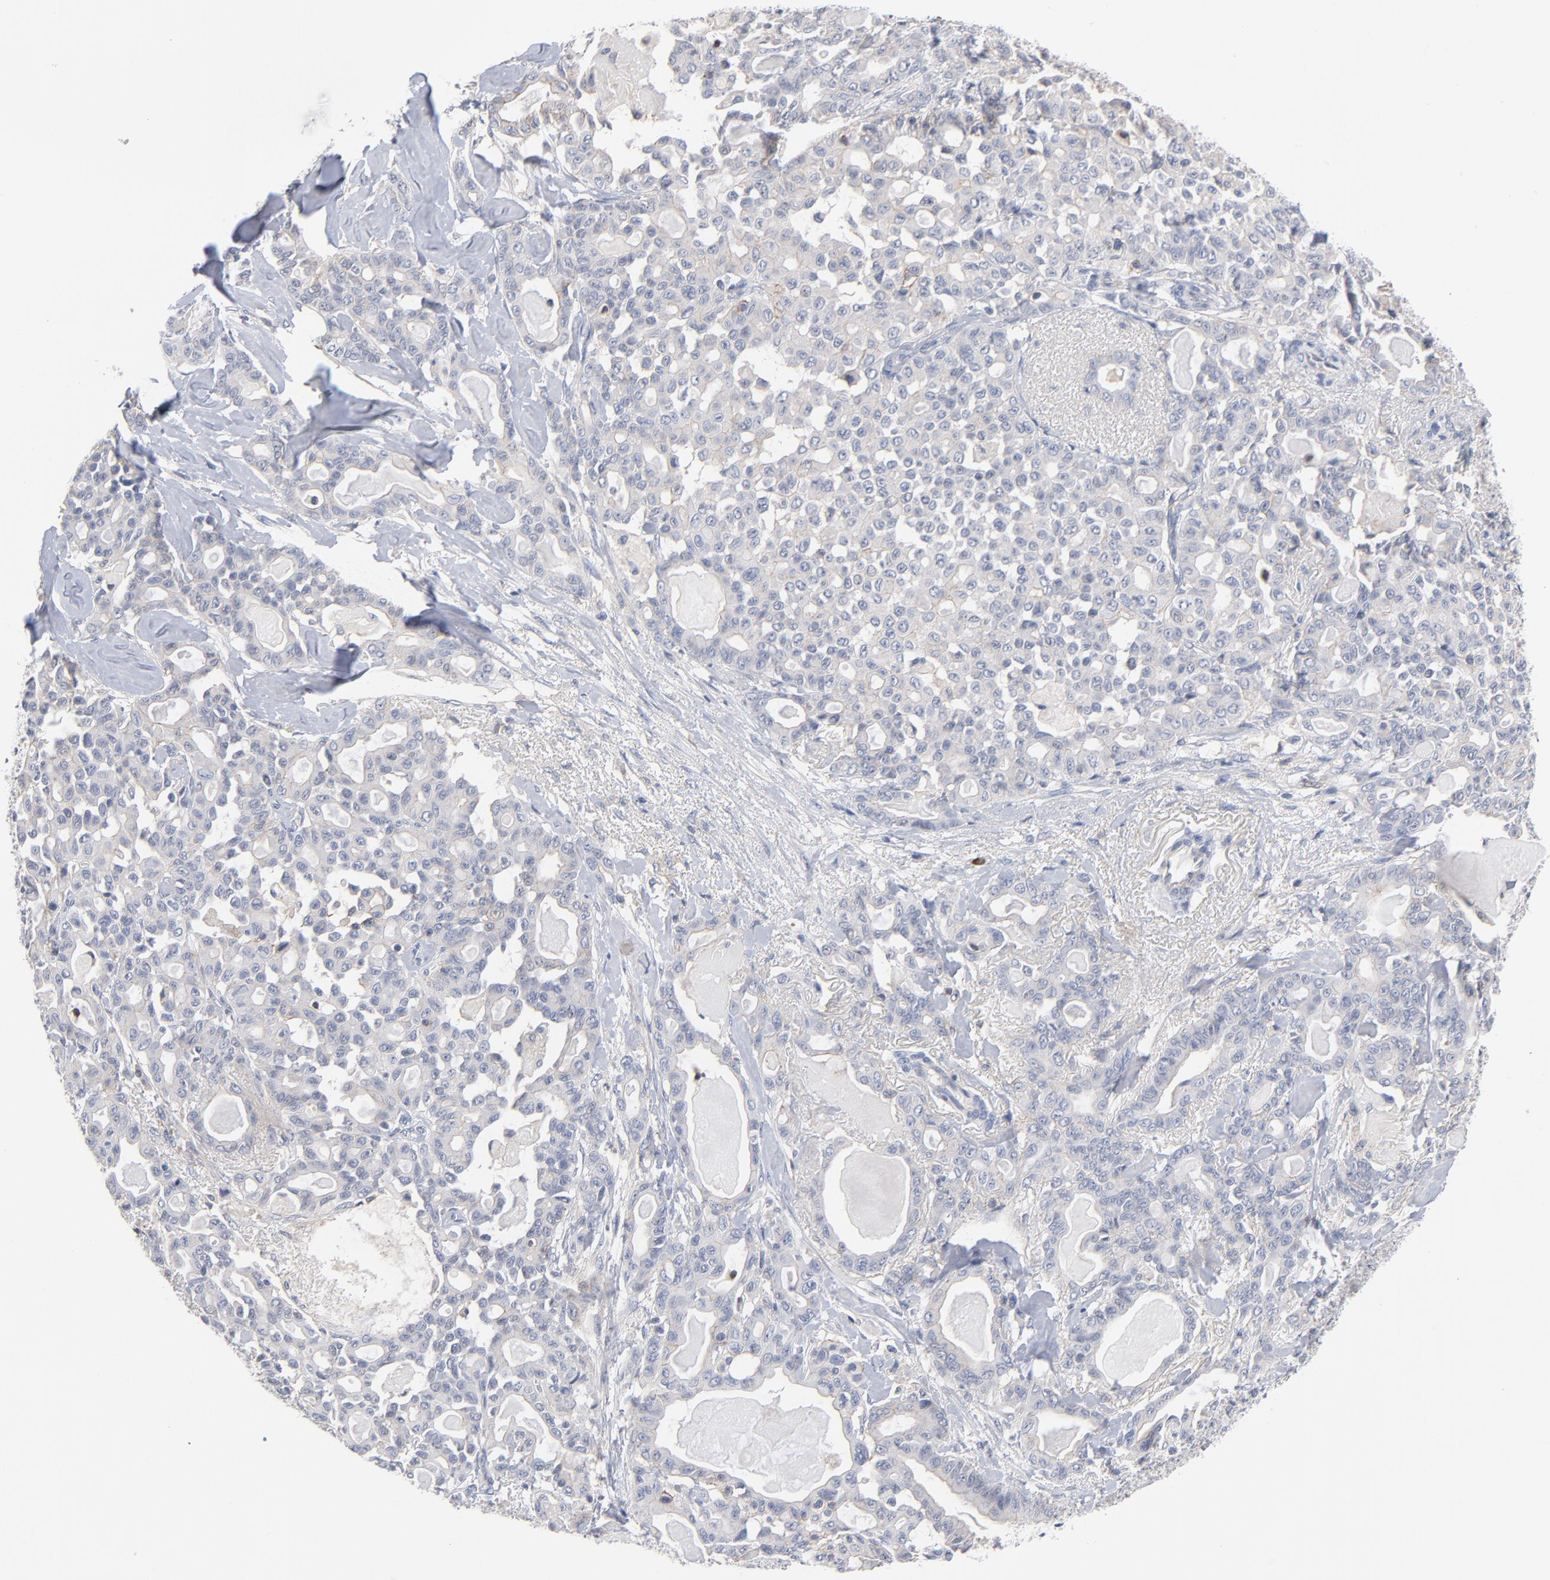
{"staining": {"intensity": "weak", "quantity": "25%-75%", "location": "cytoplasmic/membranous"}, "tissue": "pancreatic cancer", "cell_type": "Tumor cells", "image_type": "cancer", "snomed": [{"axis": "morphology", "description": "Adenocarcinoma, NOS"}, {"axis": "topography", "description": "Pancreas"}], "caption": "Immunohistochemical staining of pancreatic adenocarcinoma displays low levels of weak cytoplasmic/membranous expression in approximately 25%-75% of tumor cells.", "gene": "PDLIM2", "patient": {"sex": "male", "age": 63}}